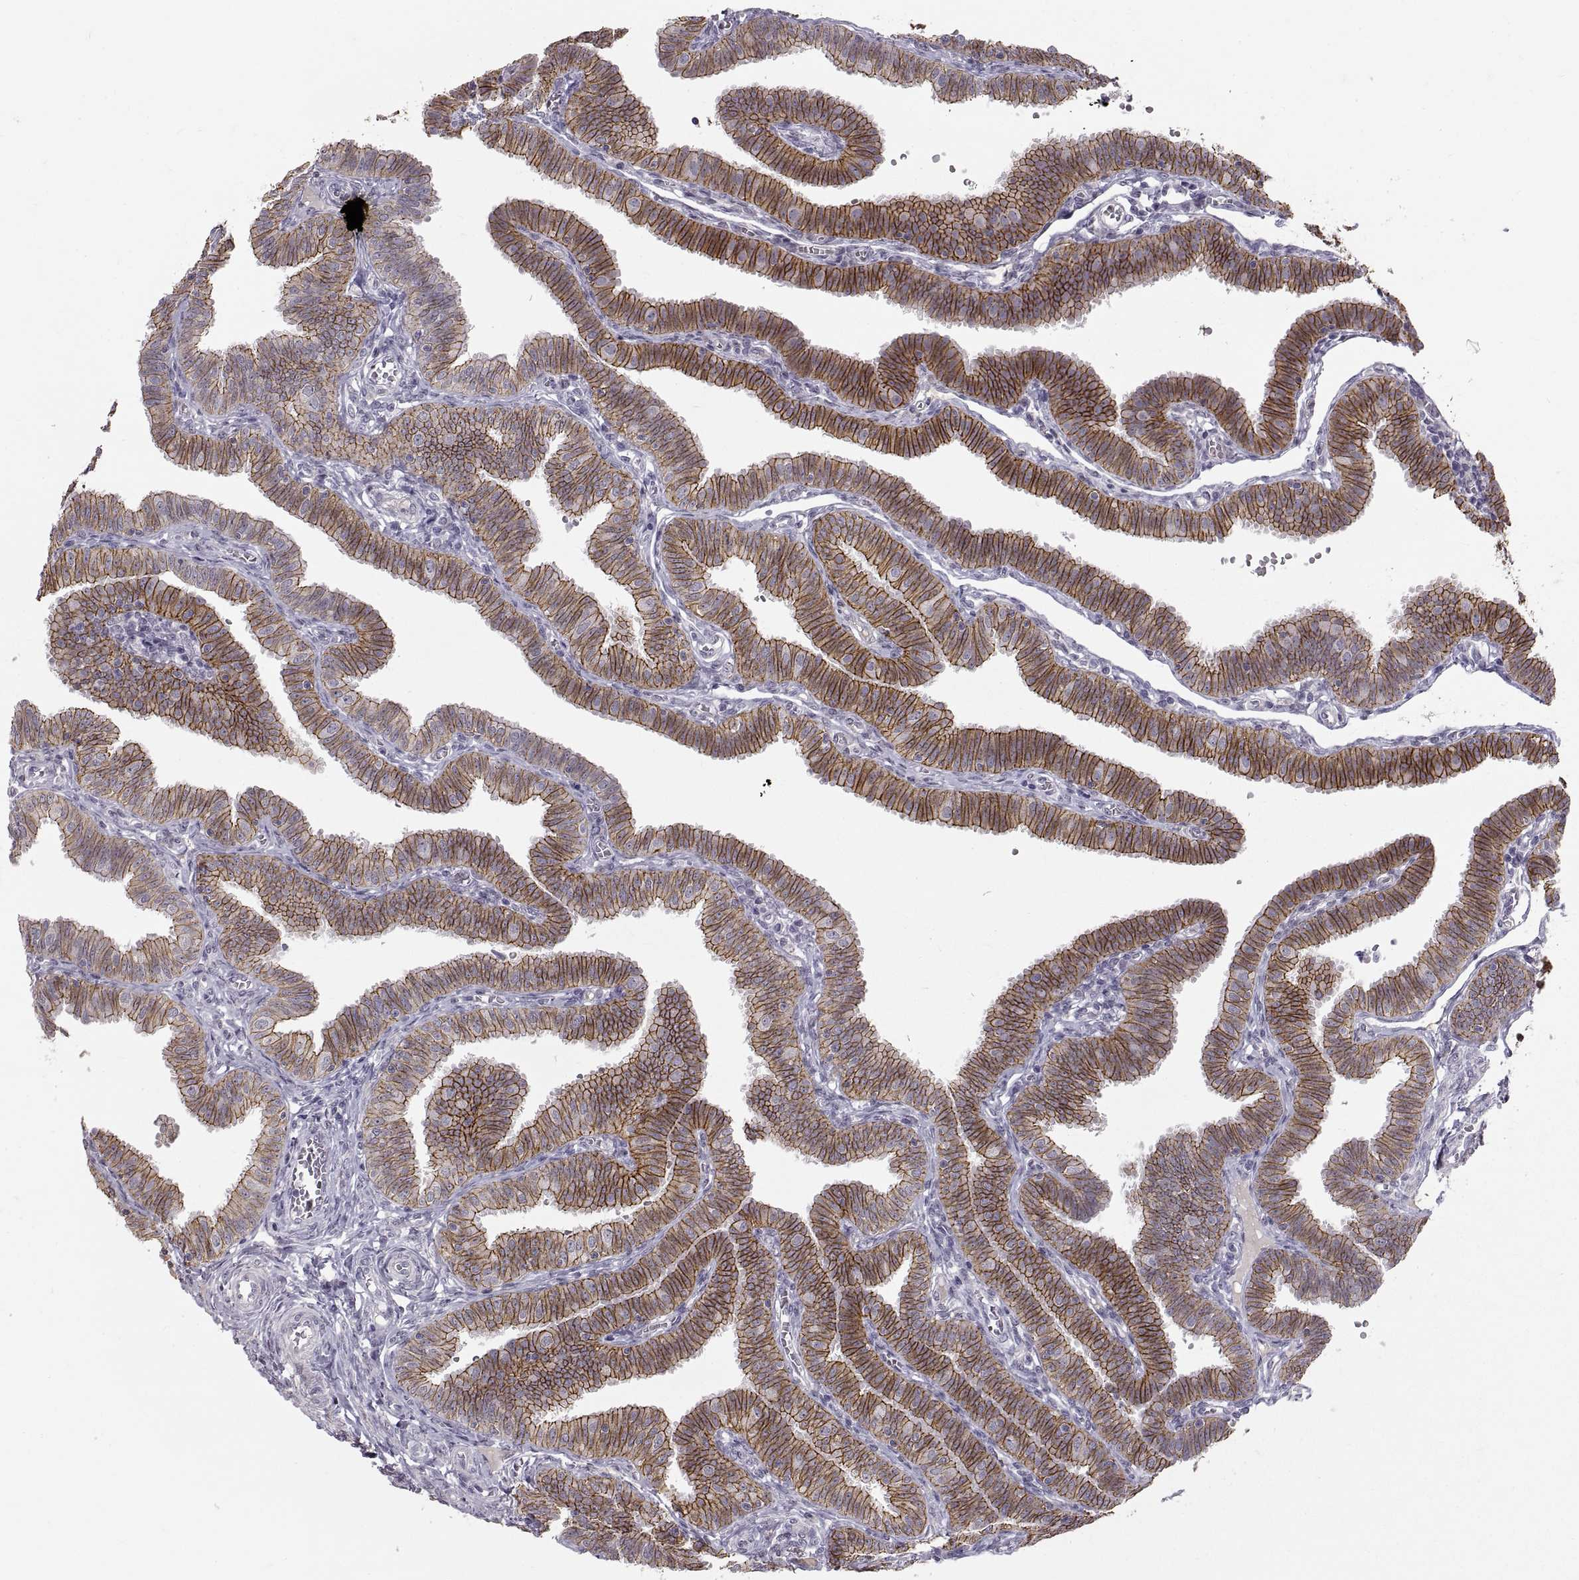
{"staining": {"intensity": "strong", "quantity": "25%-75%", "location": "cytoplasmic/membranous"}, "tissue": "fallopian tube", "cell_type": "Glandular cells", "image_type": "normal", "snomed": [{"axis": "morphology", "description": "Normal tissue, NOS"}, {"axis": "topography", "description": "Fallopian tube"}], "caption": "Immunohistochemical staining of normal fallopian tube demonstrates 25%-75% levels of strong cytoplasmic/membranous protein expression in approximately 25%-75% of glandular cells. (DAB (3,3'-diaminobenzidine) IHC, brown staining for protein, blue staining for nuclei).", "gene": "CDH2", "patient": {"sex": "female", "age": 25}}